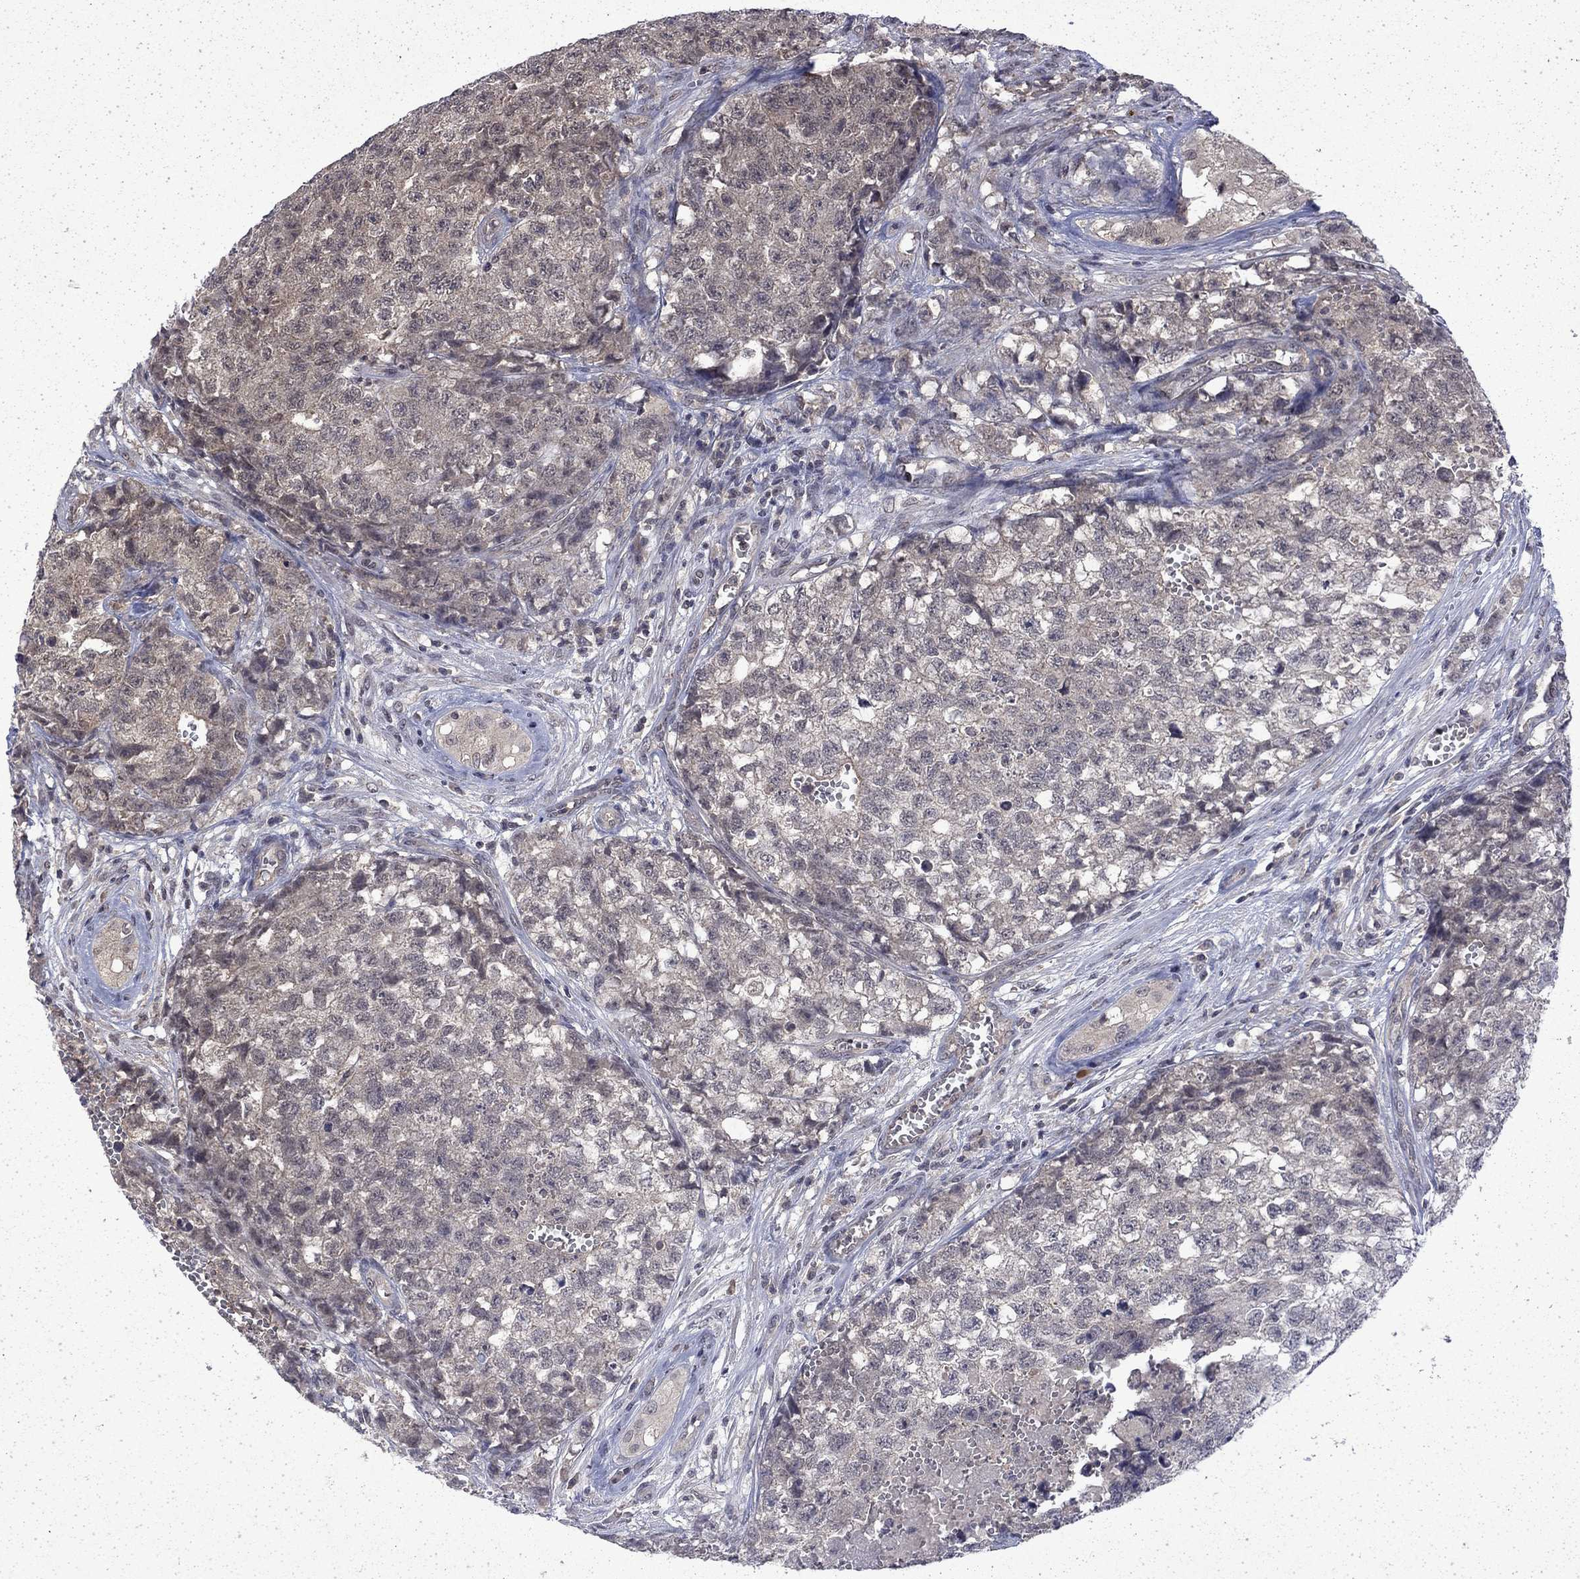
{"staining": {"intensity": "negative", "quantity": "none", "location": "none"}, "tissue": "testis cancer", "cell_type": "Tumor cells", "image_type": "cancer", "snomed": [{"axis": "morphology", "description": "Seminoma, NOS"}, {"axis": "morphology", "description": "Carcinoma, Embryonal, NOS"}, {"axis": "topography", "description": "Testis"}], "caption": "A photomicrograph of testis cancer (embryonal carcinoma) stained for a protein shows no brown staining in tumor cells.", "gene": "CHAT", "patient": {"sex": "male", "age": 22}}